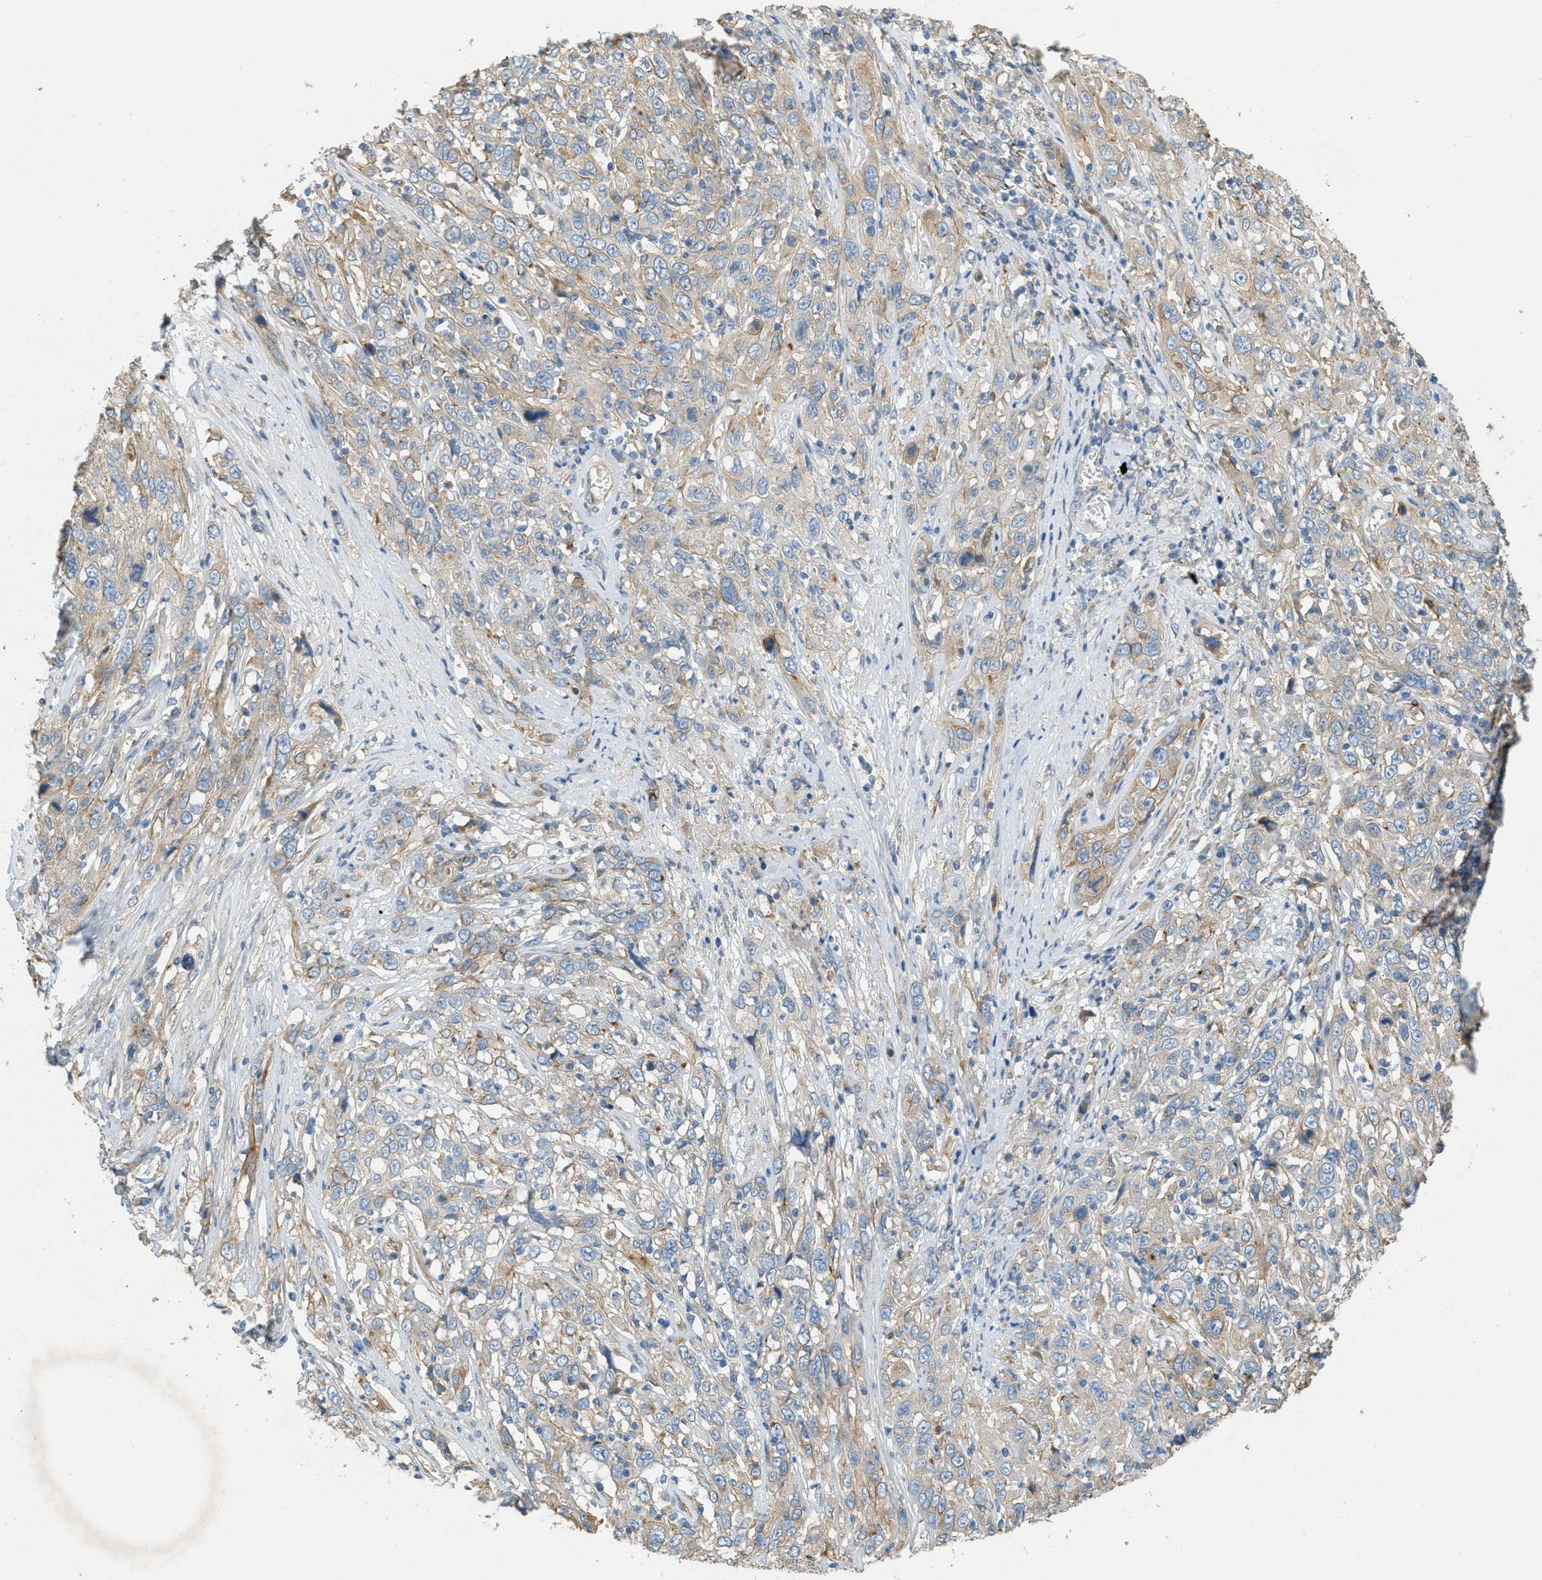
{"staining": {"intensity": "weak", "quantity": "25%-75%", "location": "cytoplasmic/membranous"}, "tissue": "cervical cancer", "cell_type": "Tumor cells", "image_type": "cancer", "snomed": [{"axis": "morphology", "description": "Squamous cell carcinoma, NOS"}, {"axis": "topography", "description": "Cervix"}], "caption": "The histopathology image exhibits immunohistochemical staining of squamous cell carcinoma (cervical). There is weak cytoplasmic/membranous staining is present in about 25%-75% of tumor cells.", "gene": "ADCY5", "patient": {"sex": "female", "age": 46}}